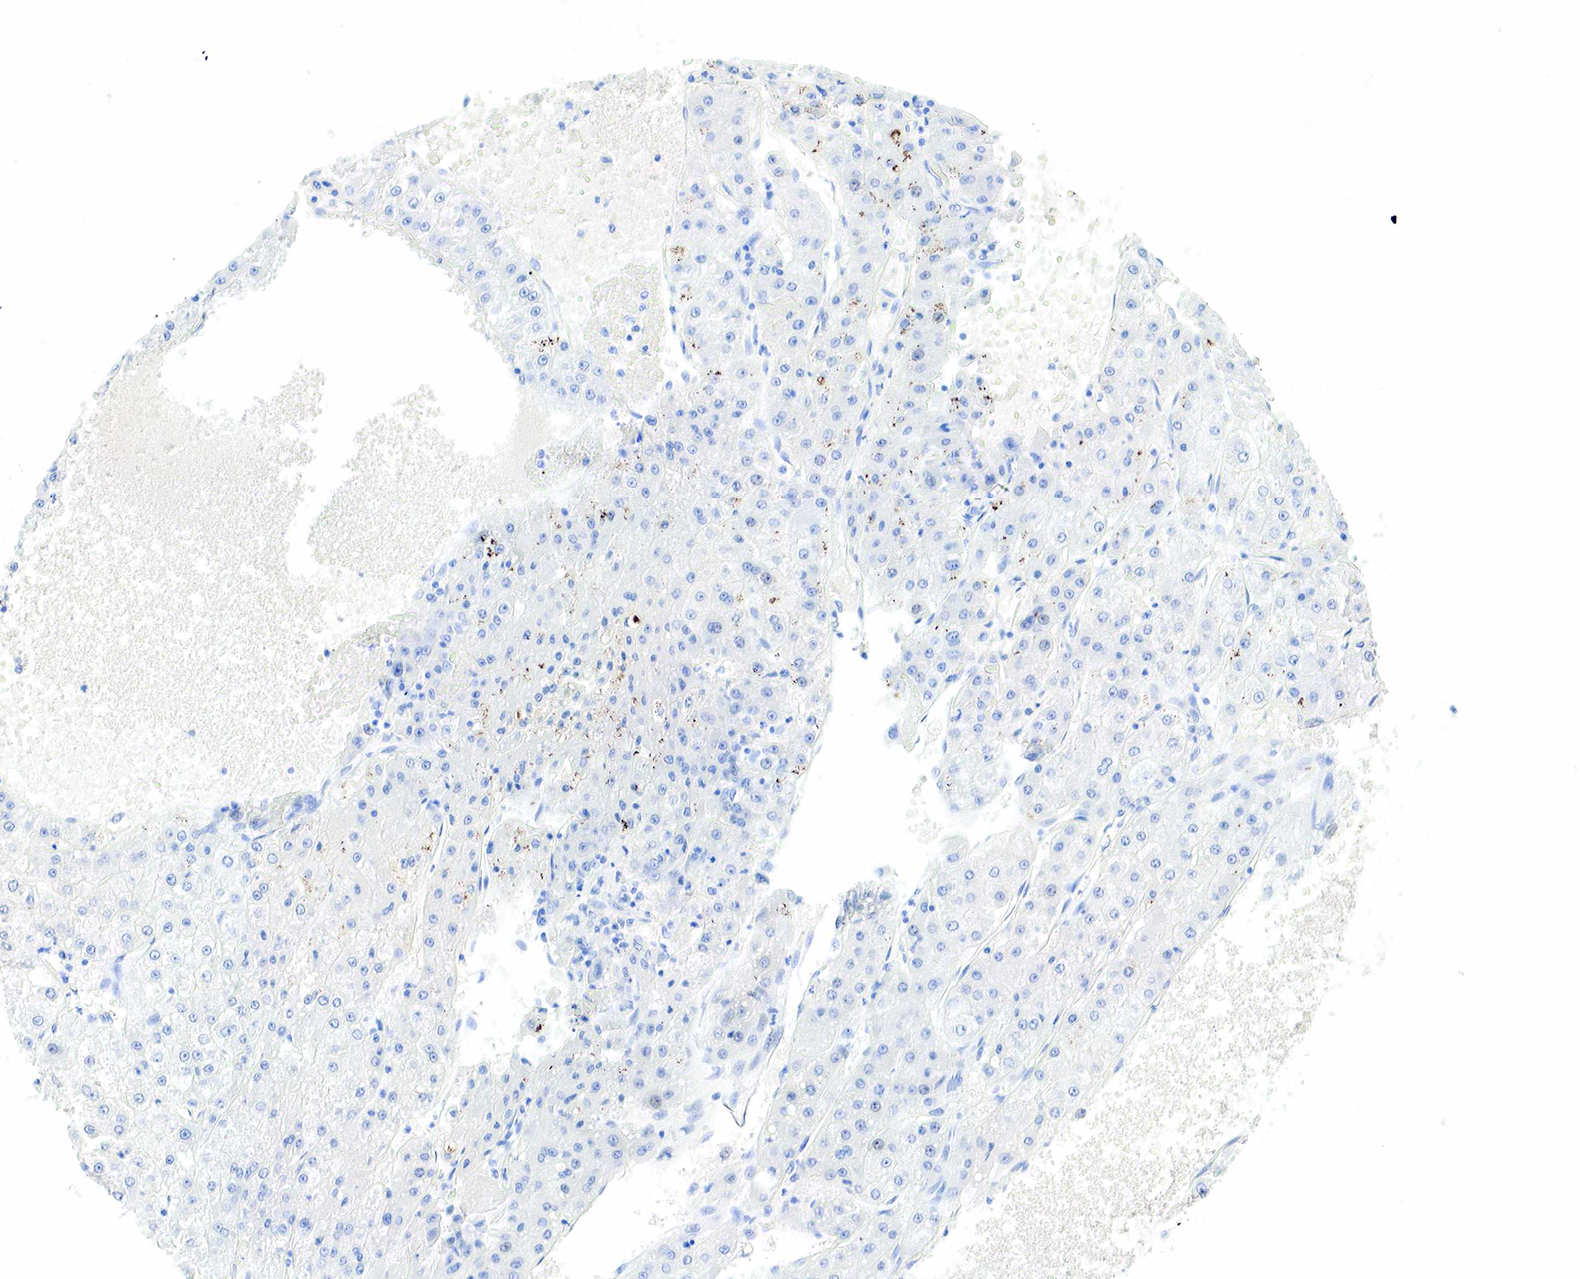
{"staining": {"intensity": "negative", "quantity": "none", "location": "none"}, "tissue": "liver cancer", "cell_type": "Tumor cells", "image_type": "cancer", "snomed": [{"axis": "morphology", "description": "Carcinoma, Hepatocellular, NOS"}, {"axis": "topography", "description": "Liver"}], "caption": "Immunohistochemical staining of hepatocellular carcinoma (liver) reveals no significant staining in tumor cells. (DAB immunohistochemistry (IHC) visualized using brightfield microscopy, high magnification).", "gene": "ACTA2", "patient": {"sex": "female", "age": 52}}